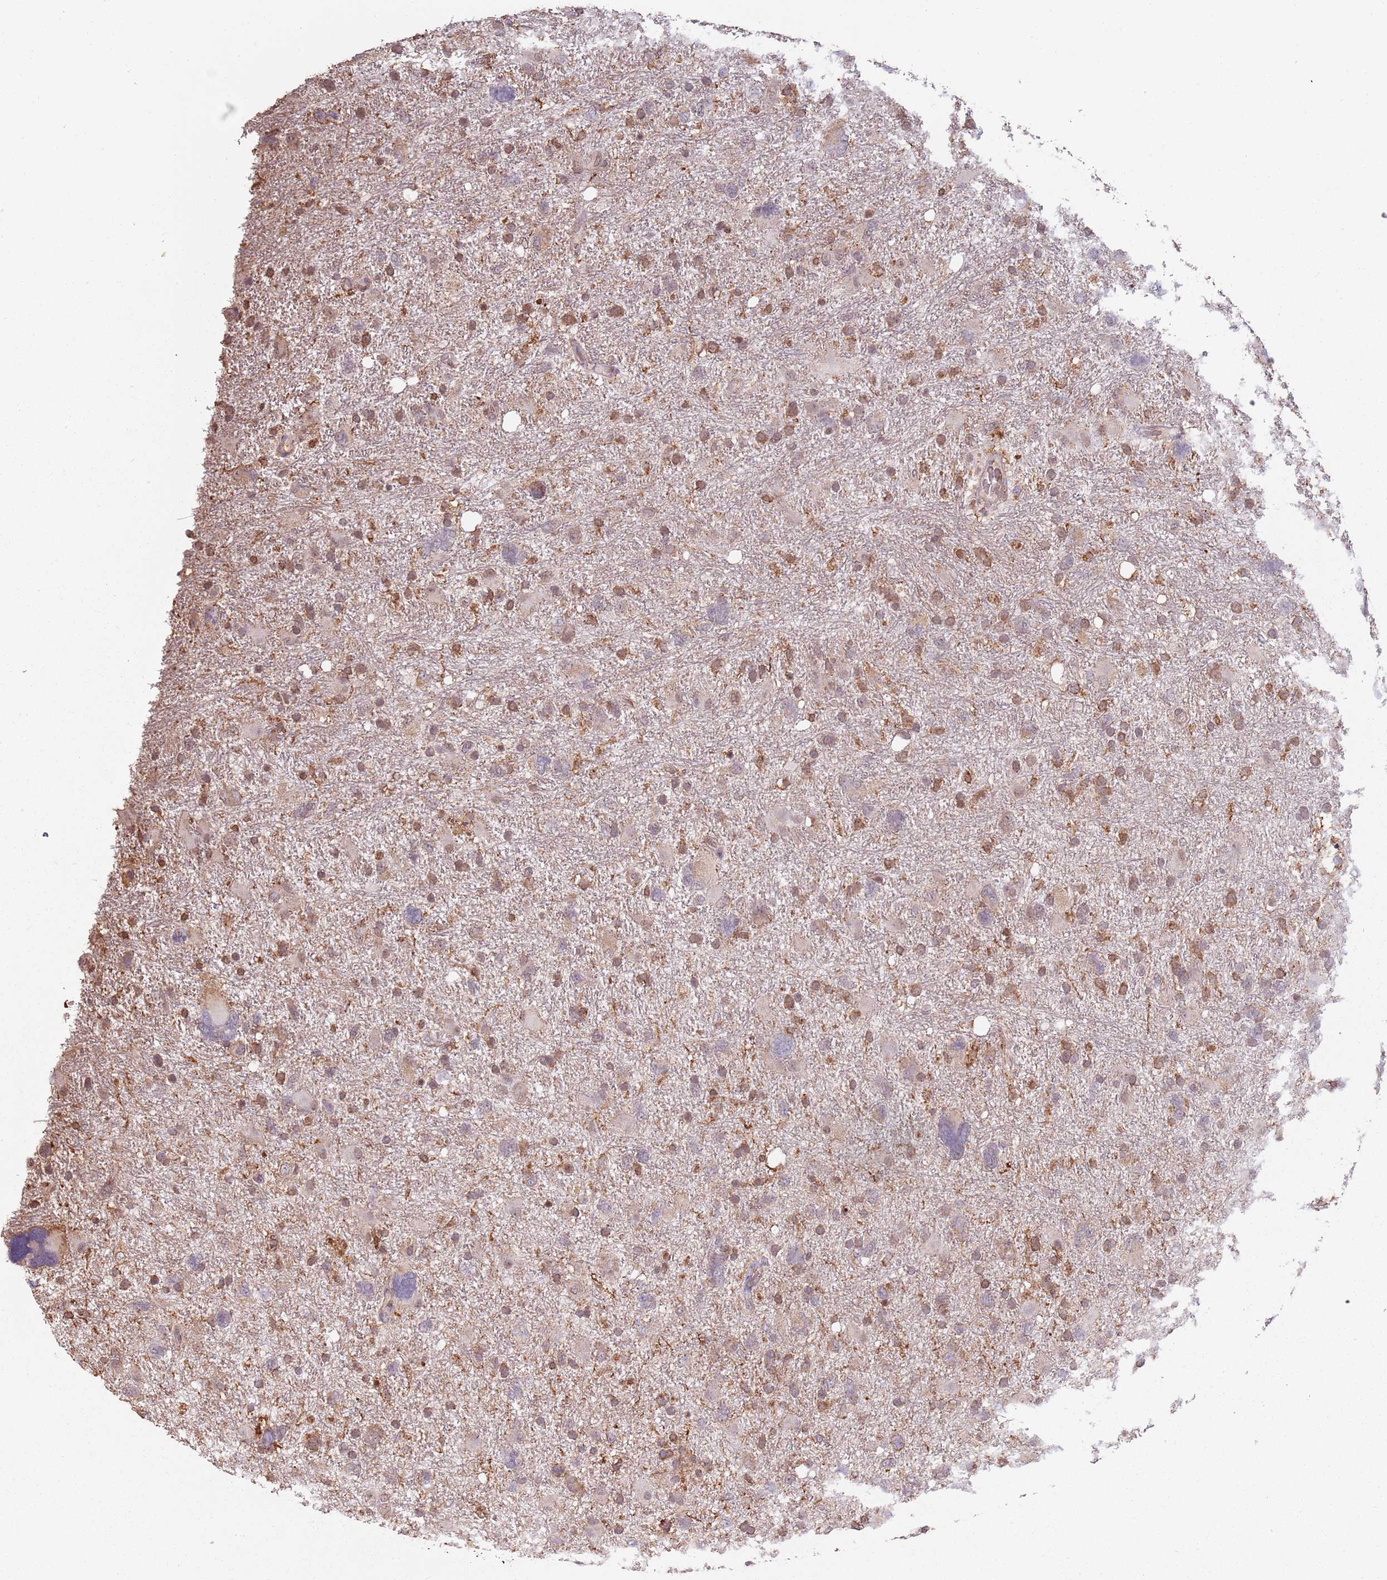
{"staining": {"intensity": "strong", "quantity": "25%-75%", "location": "cytoplasmic/membranous"}, "tissue": "glioma", "cell_type": "Tumor cells", "image_type": "cancer", "snomed": [{"axis": "morphology", "description": "Glioma, malignant, High grade"}, {"axis": "topography", "description": "Brain"}], "caption": "IHC micrograph of human glioma stained for a protein (brown), which reveals high levels of strong cytoplasmic/membranous expression in approximately 25%-75% of tumor cells.", "gene": "ATOSB", "patient": {"sex": "male", "age": 61}}